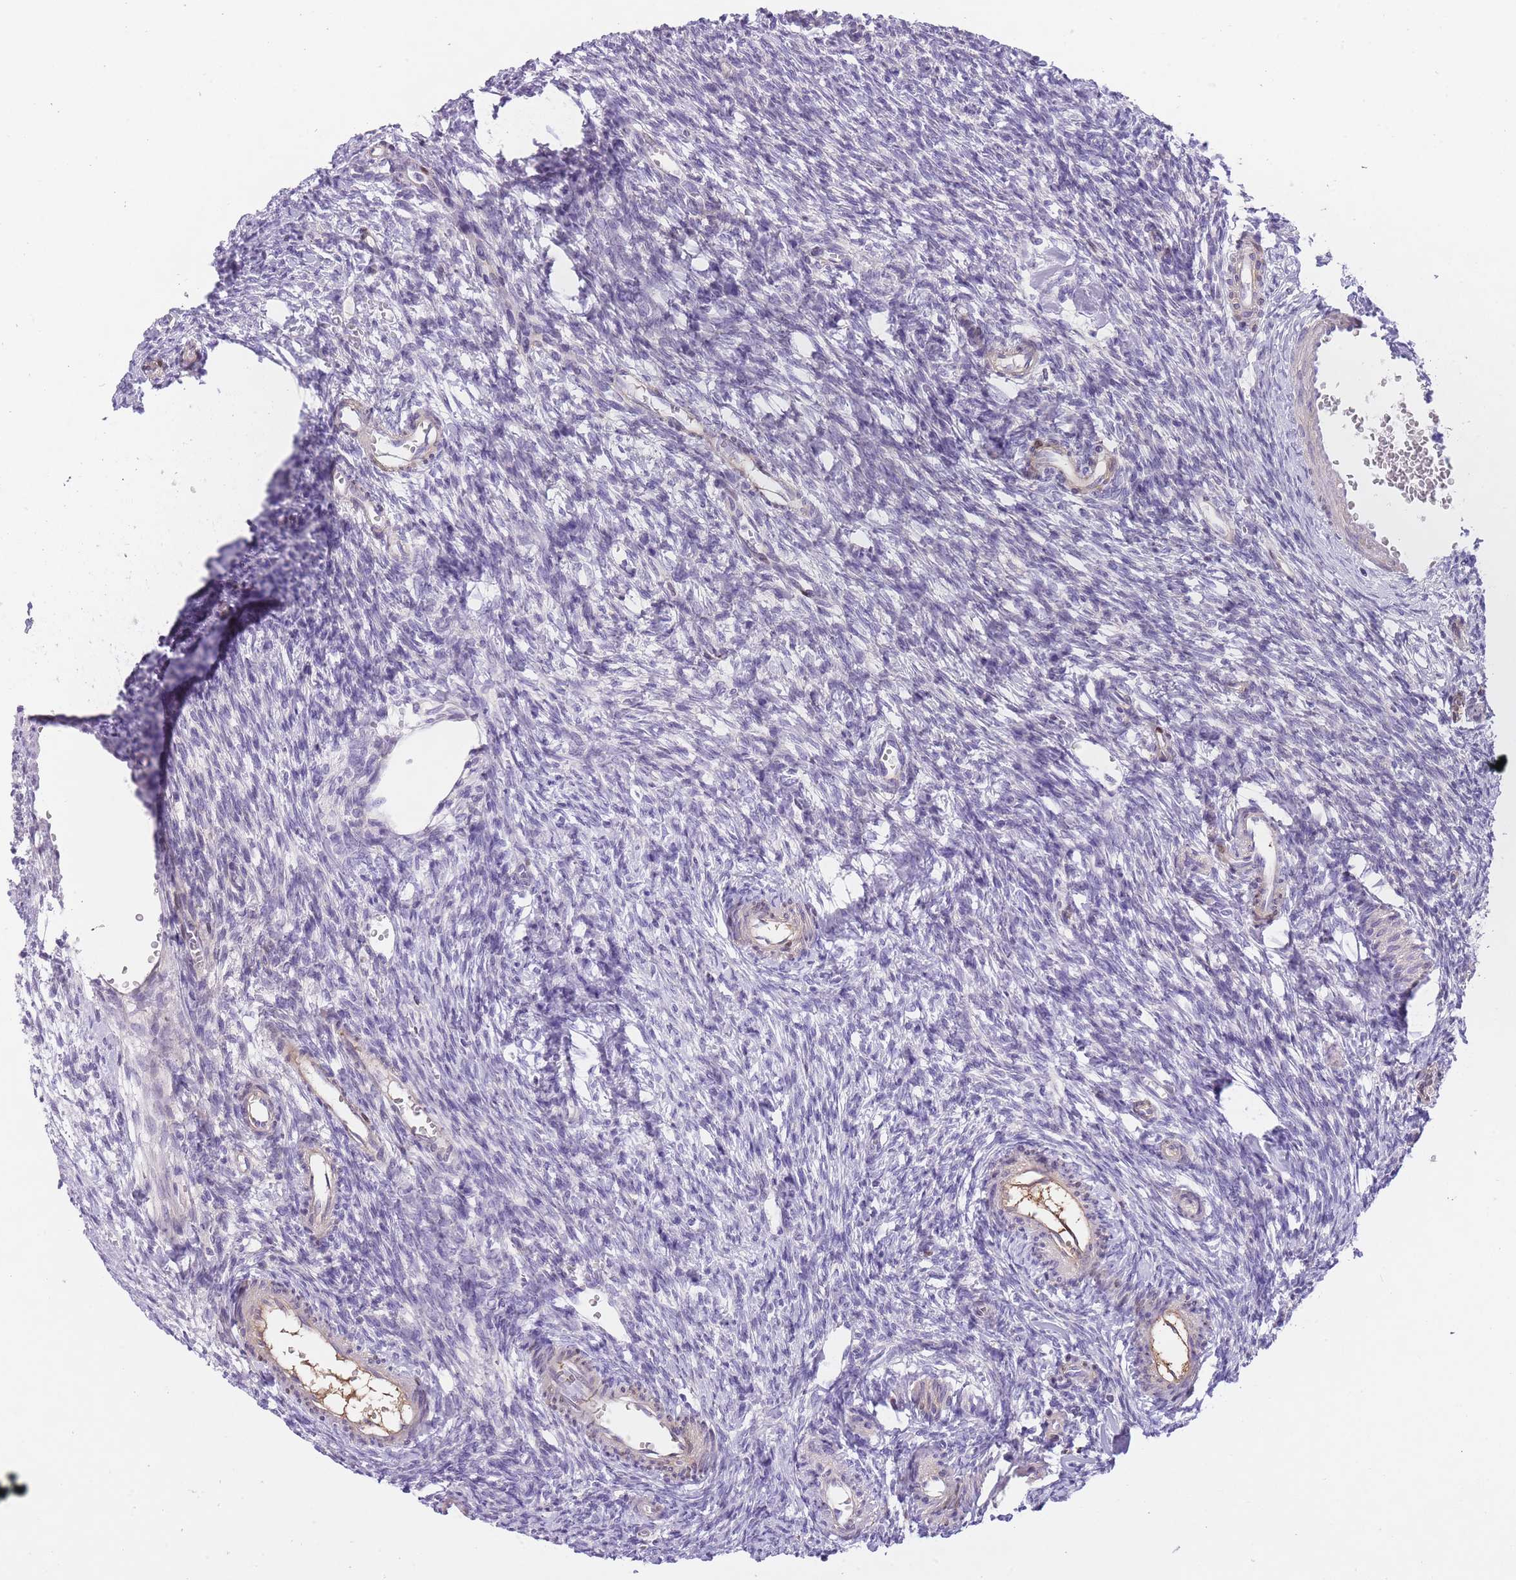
{"staining": {"intensity": "weak", "quantity": ">75%", "location": "cytoplasmic/membranous"}, "tissue": "ovary", "cell_type": "Follicle cells", "image_type": "normal", "snomed": [{"axis": "morphology", "description": "Normal tissue, NOS"}, {"axis": "topography", "description": "Ovary"}], "caption": "DAB (3,3'-diaminobenzidine) immunohistochemical staining of benign ovary demonstrates weak cytoplasmic/membranous protein positivity in approximately >75% of follicle cells.", "gene": "OR11H12", "patient": {"sex": "female", "age": 39}}